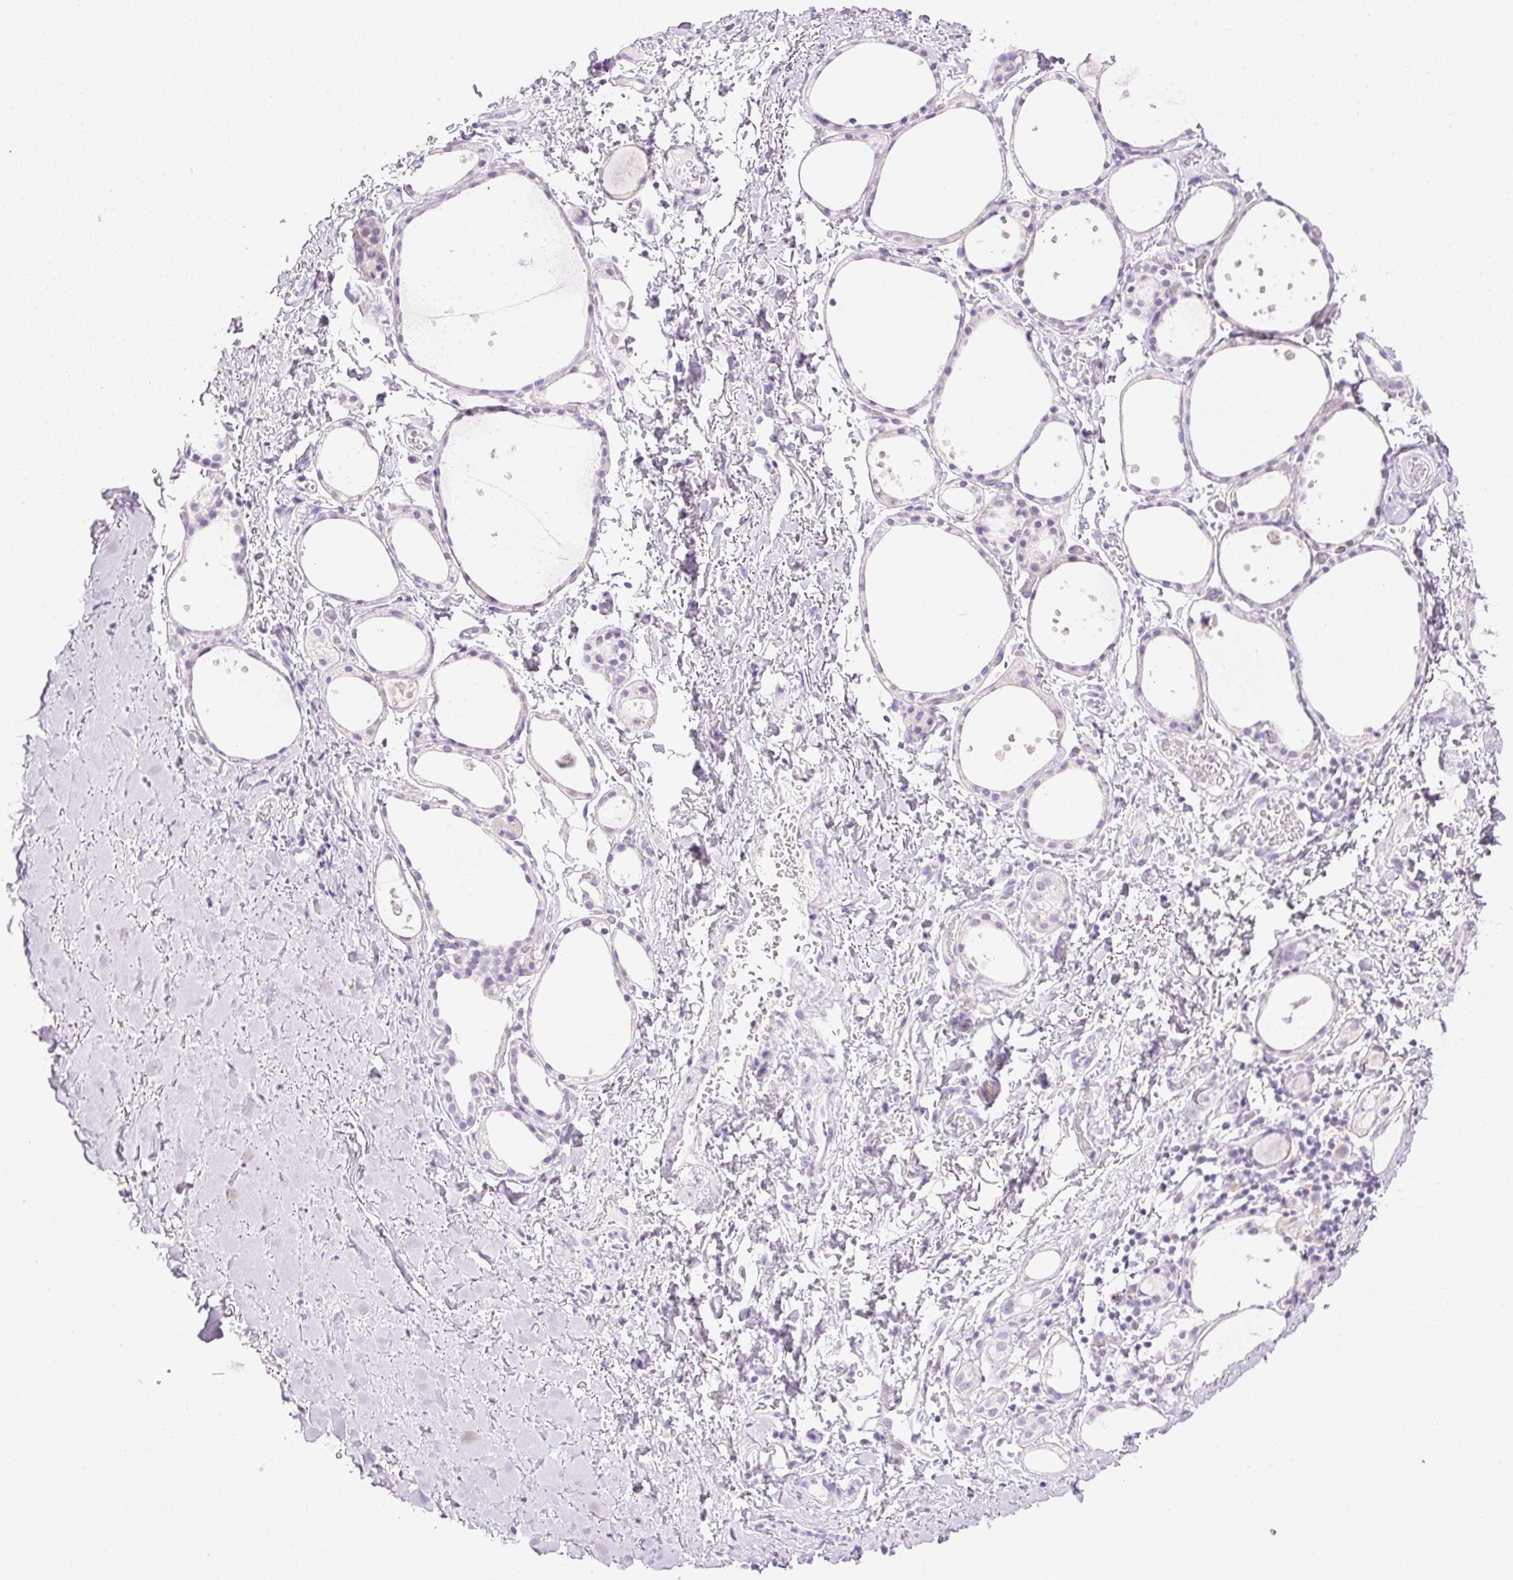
{"staining": {"intensity": "negative", "quantity": "none", "location": "none"}, "tissue": "thyroid gland", "cell_type": "Glandular cells", "image_type": "normal", "snomed": [{"axis": "morphology", "description": "Normal tissue, NOS"}, {"axis": "topography", "description": "Thyroid gland"}], "caption": "An immunohistochemistry (IHC) image of unremarkable thyroid gland is shown. There is no staining in glandular cells of thyroid gland.", "gene": "ATP6V1G3", "patient": {"sex": "male", "age": 68}}